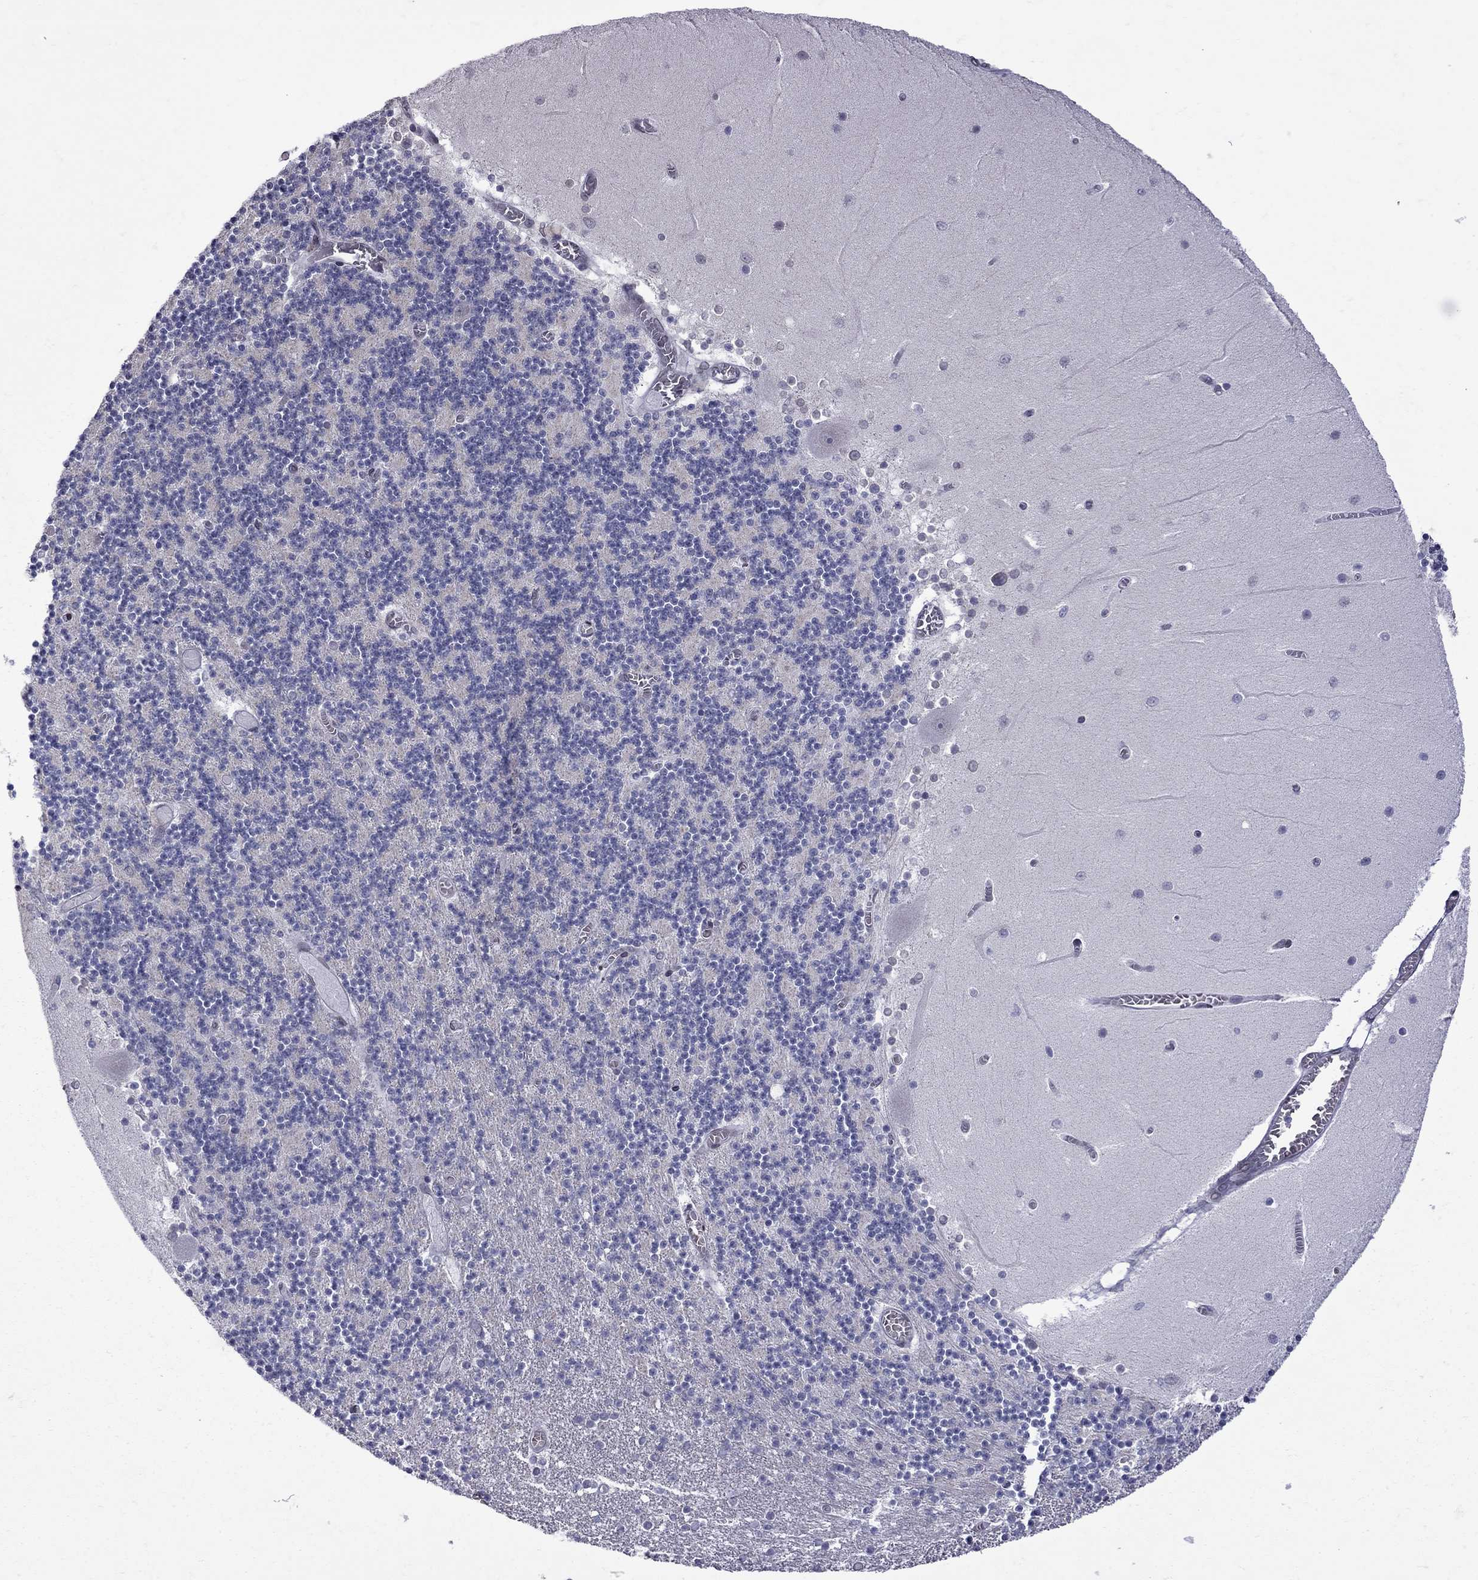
{"staining": {"intensity": "negative", "quantity": "none", "location": "none"}, "tissue": "cerebellum", "cell_type": "Cells in granular layer", "image_type": "normal", "snomed": [{"axis": "morphology", "description": "Normal tissue, NOS"}, {"axis": "topography", "description": "Cerebellum"}], "caption": "Immunohistochemistry (IHC) of normal cerebellum displays no staining in cells in granular layer. (Brightfield microscopy of DAB IHC at high magnification).", "gene": "CLTCL1", "patient": {"sex": "female", "age": 28}}